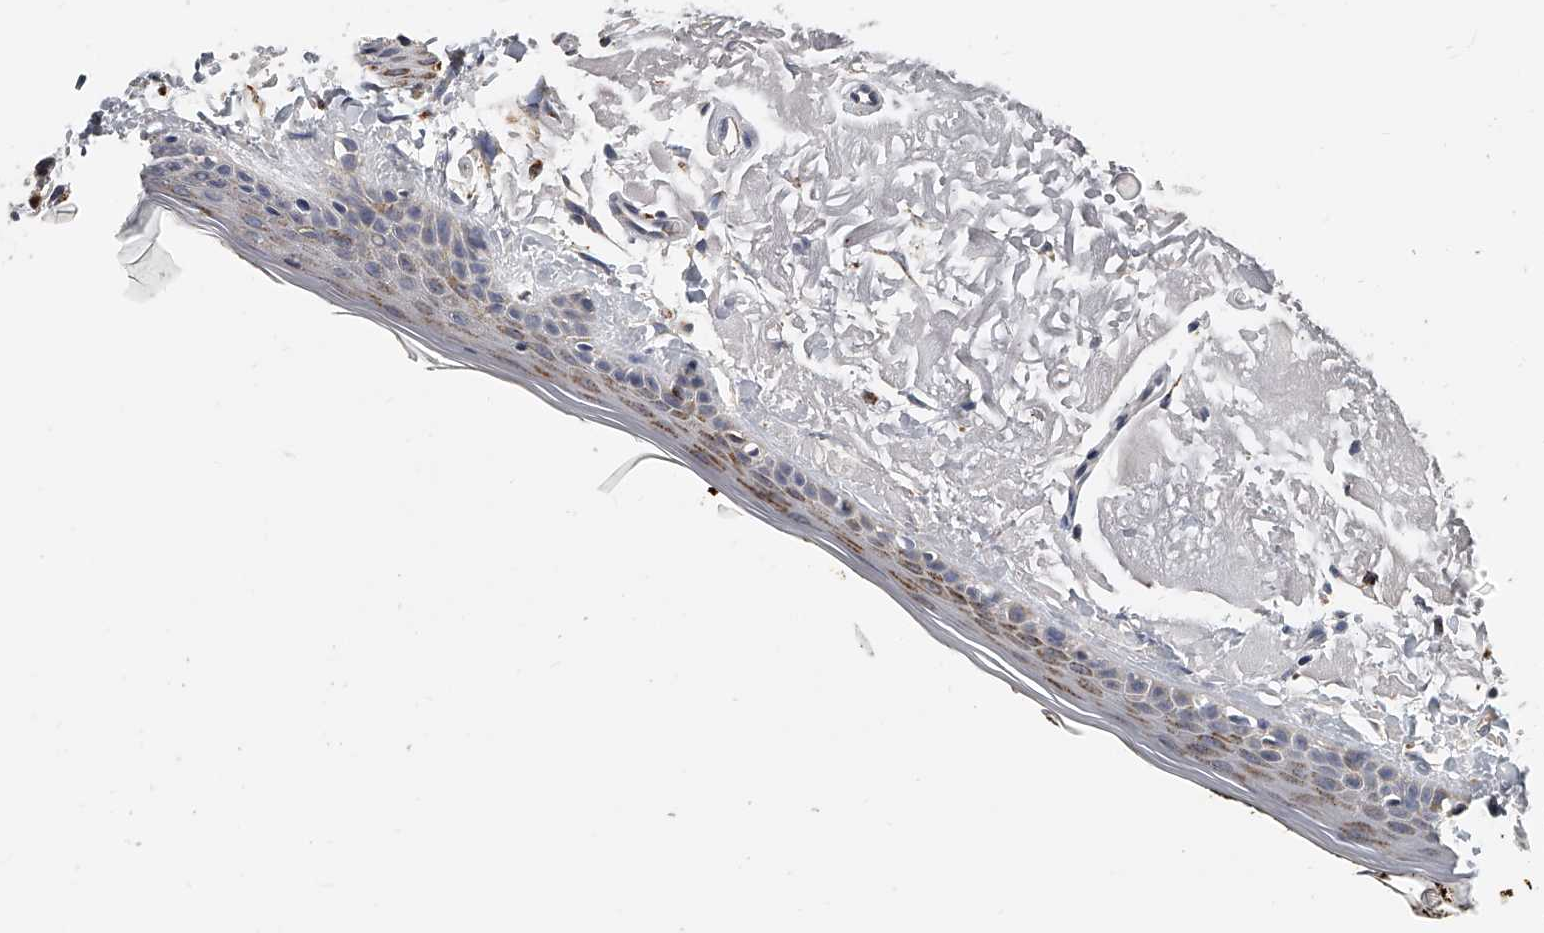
{"staining": {"intensity": "weak", "quantity": ">75%", "location": "cytoplasmic/membranous"}, "tissue": "skin", "cell_type": "Fibroblasts", "image_type": "normal", "snomed": [{"axis": "morphology", "description": "Normal tissue, NOS"}, {"axis": "topography", "description": "Skin"}, {"axis": "topography", "description": "Skeletal muscle"}], "caption": "Human skin stained for a protein (brown) shows weak cytoplasmic/membranous positive expression in approximately >75% of fibroblasts.", "gene": "KLHL7", "patient": {"sex": "male", "age": 83}}